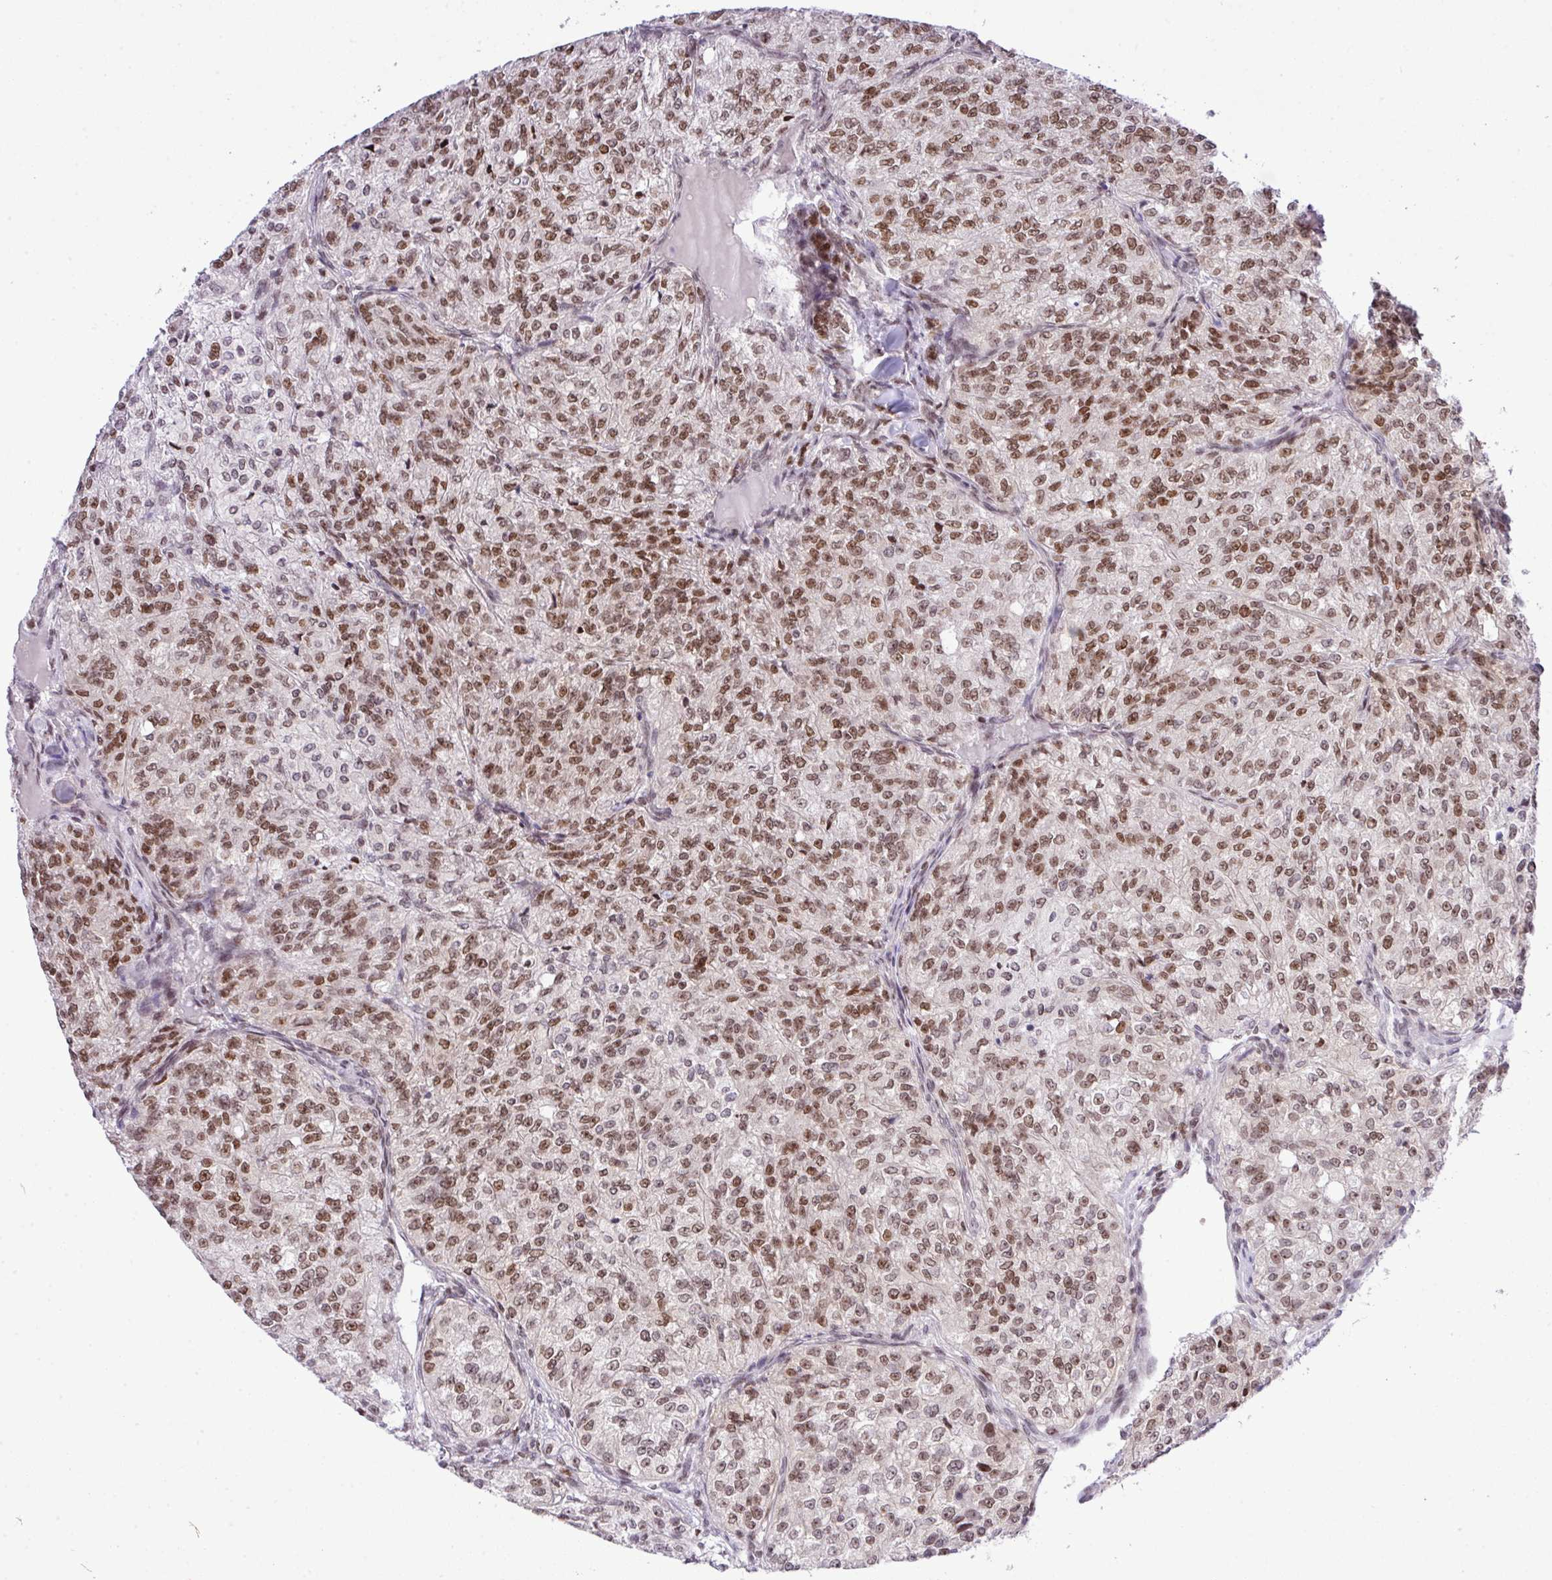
{"staining": {"intensity": "moderate", "quantity": ">75%", "location": "nuclear"}, "tissue": "renal cancer", "cell_type": "Tumor cells", "image_type": "cancer", "snomed": [{"axis": "morphology", "description": "Adenocarcinoma, NOS"}, {"axis": "topography", "description": "Kidney"}], "caption": "High-magnification brightfield microscopy of adenocarcinoma (renal) stained with DAB (3,3'-diaminobenzidine) (brown) and counterstained with hematoxylin (blue). tumor cells exhibit moderate nuclear positivity is identified in approximately>75% of cells. (Brightfield microscopy of DAB IHC at high magnification).", "gene": "CCDC137", "patient": {"sex": "female", "age": 63}}